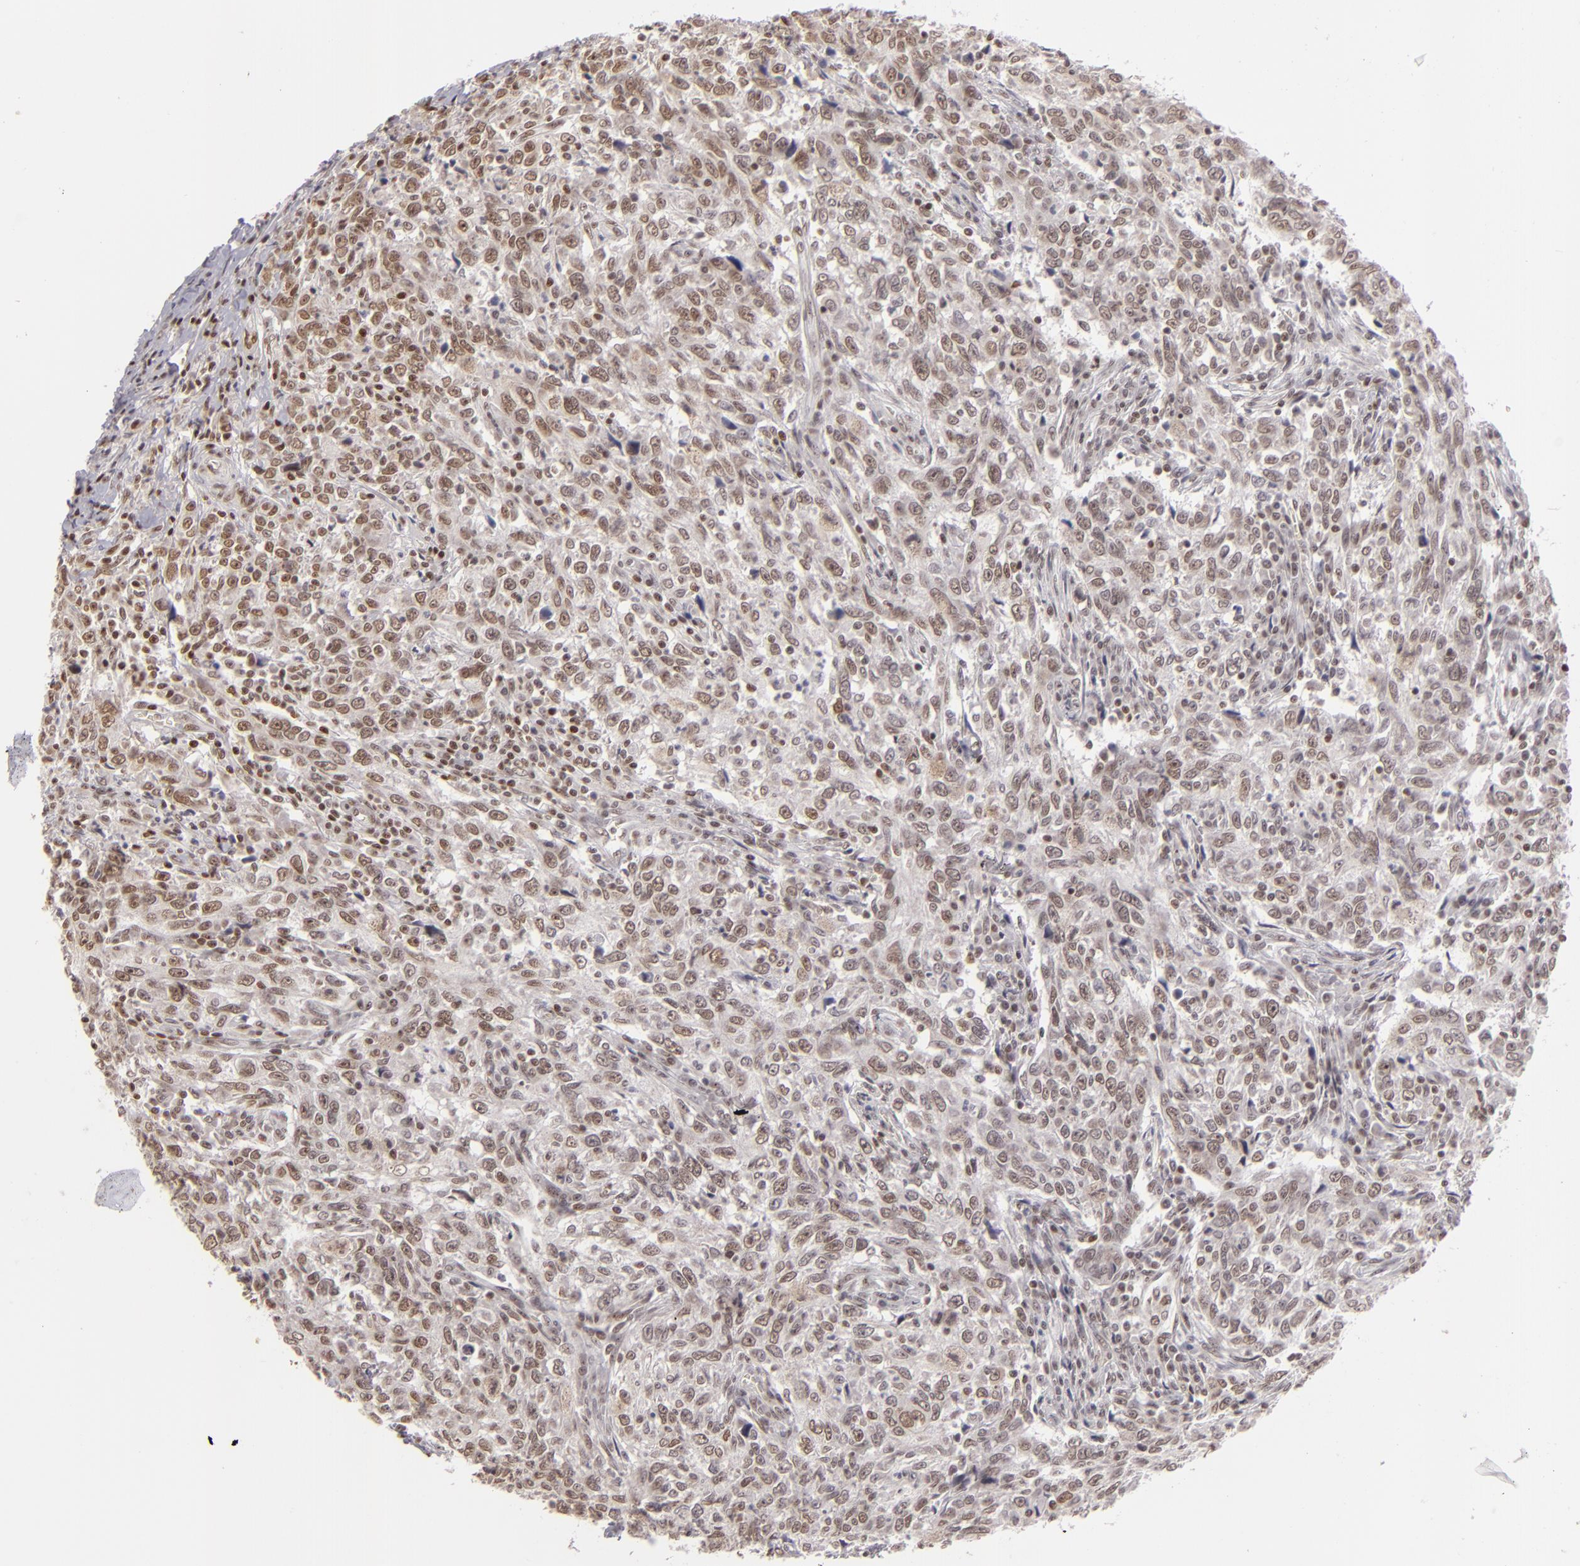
{"staining": {"intensity": "moderate", "quantity": ">75%", "location": "nuclear"}, "tissue": "breast cancer", "cell_type": "Tumor cells", "image_type": "cancer", "snomed": [{"axis": "morphology", "description": "Duct carcinoma"}, {"axis": "topography", "description": "Breast"}], "caption": "Immunohistochemistry (IHC) photomicrograph of neoplastic tissue: human breast cancer stained using immunohistochemistry (IHC) exhibits medium levels of moderate protein expression localized specifically in the nuclear of tumor cells, appearing as a nuclear brown color.", "gene": "DAXX", "patient": {"sex": "female", "age": 50}}